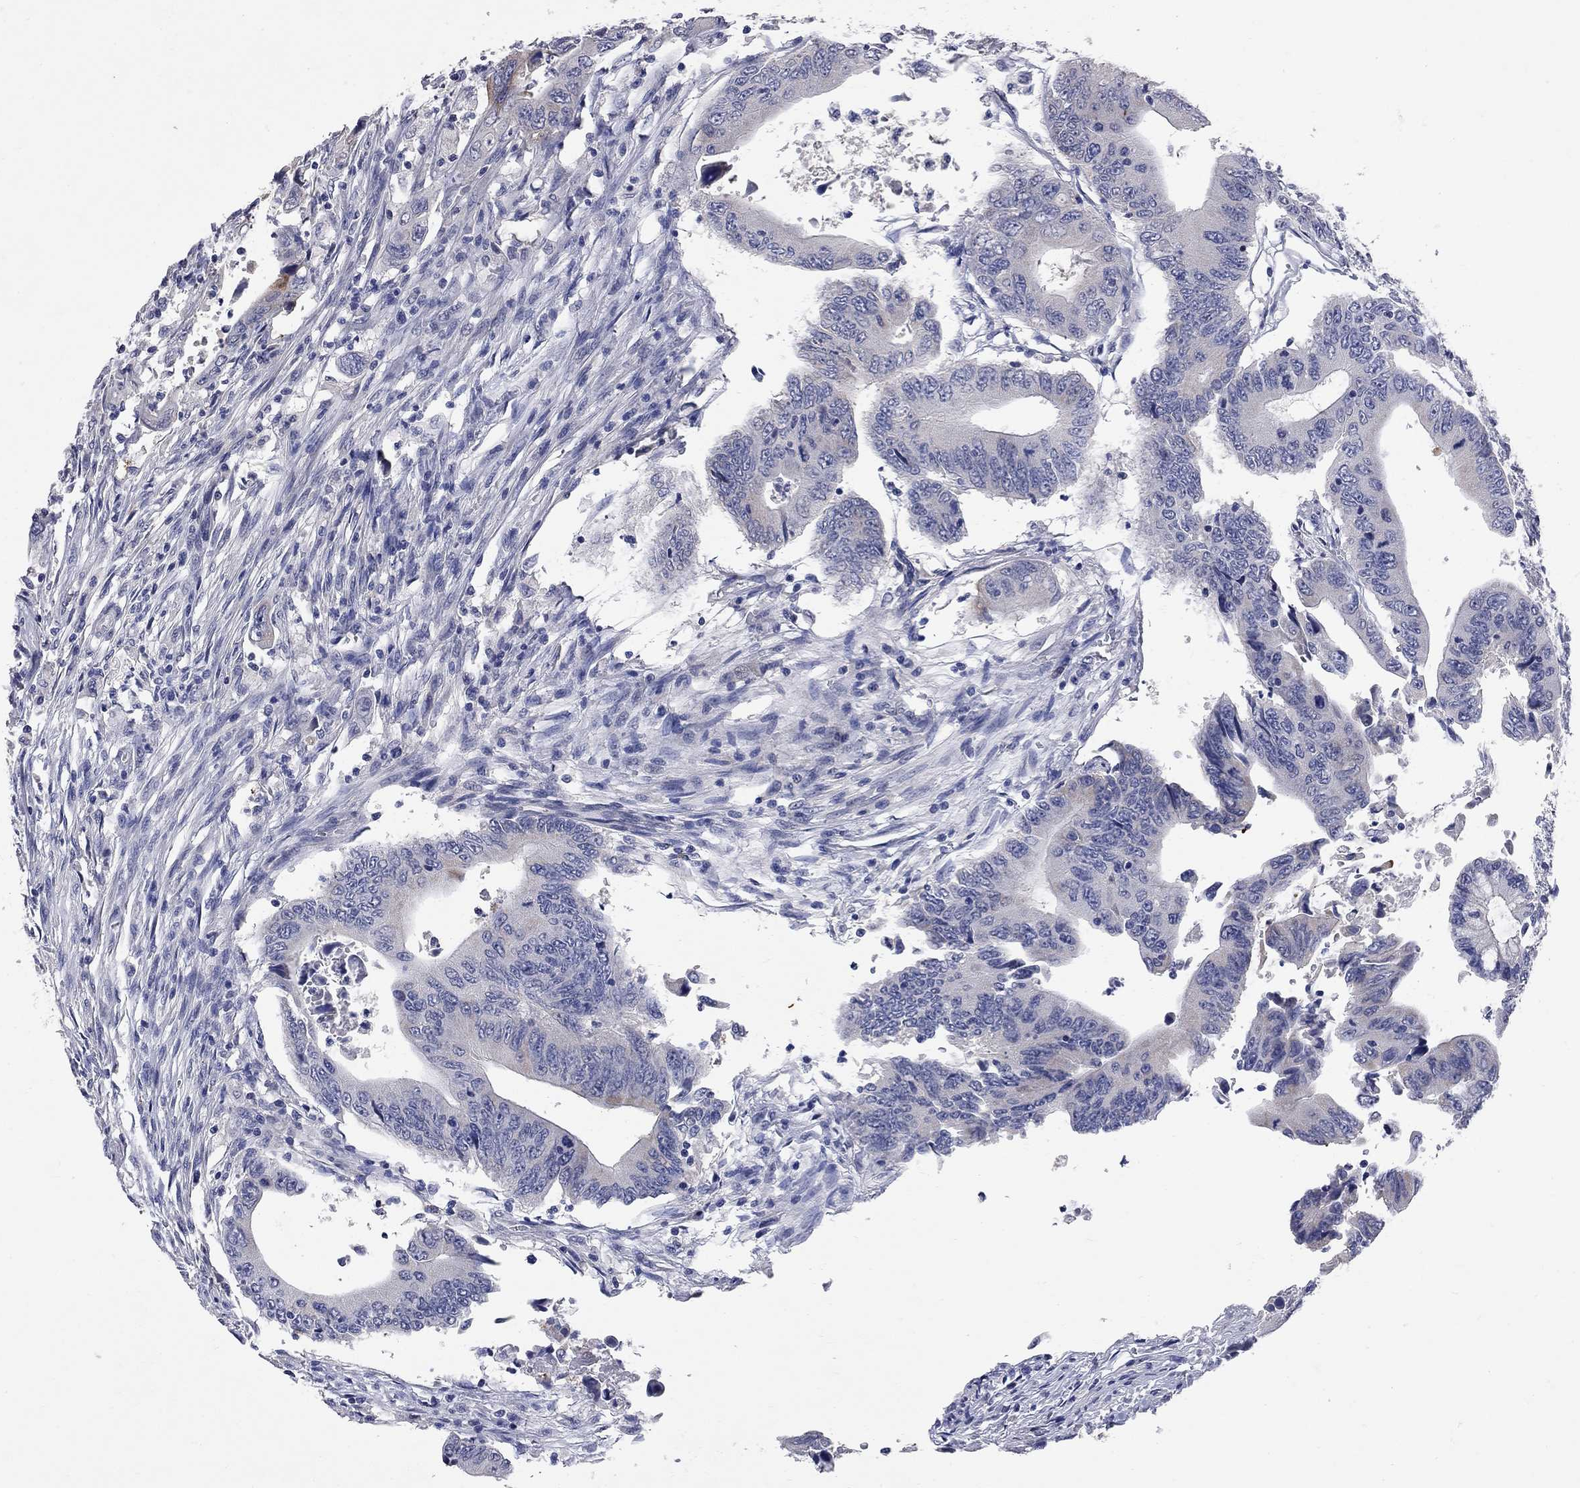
{"staining": {"intensity": "negative", "quantity": "none", "location": "none"}, "tissue": "colorectal cancer", "cell_type": "Tumor cells", "image_type": "cancer", "snomed": [{"axis": "morphology", "description": "Adenocarcinoma, NOS"}, {"axis": "topography", "description": "Colon"}], "caption": "Tumor cells are negative for brown protein staining in adenocarcinoma (colorectal). Brightfield microscopy of immunohistochemistry (IHC) stained with DAB (3,3'-diaminobenzidine) (brown) and hematoxylin (blue), captured at high magnification.", "gene": "NOS2", "patient": {"sex": "female", "age": 90}}